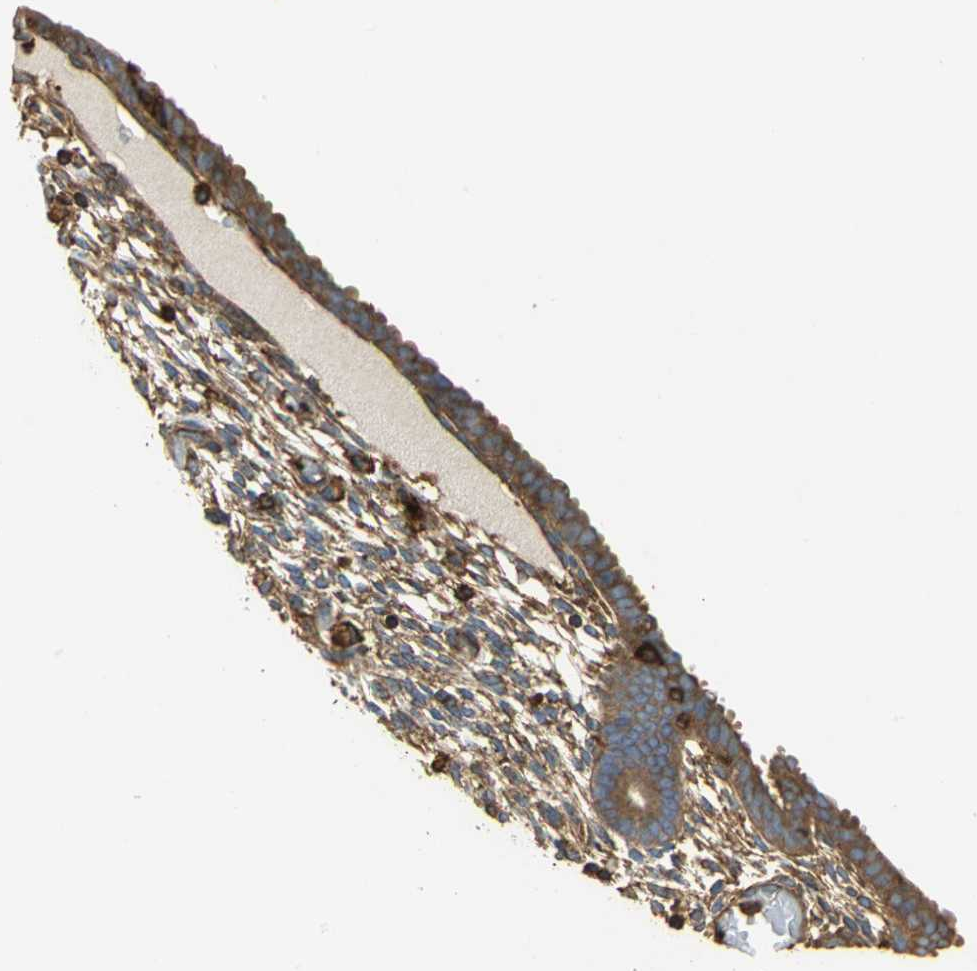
{"staining": {"intensity": "weak", "quantity": ">75%", "location": "cytoplasmic/membranous"}, "tissue": "endometrium", "cell_type": "Cells in endometrial stroma", "image_type": "normal", "snomed": [{"axis": "morphology", "description": "Normal tissue, NOS"}, {"axis": "topography", "description": "Endometrium"}], "caption": "A brown stain labels weak cytoplasmic/membranous expression of a protein in cells in endometrial stroma of normal human endometrium. The protein is shown in brown color, while the nuclei are stained blue.", "gene": "TLN1", "patient": {"sex": "female", "age": 57}}